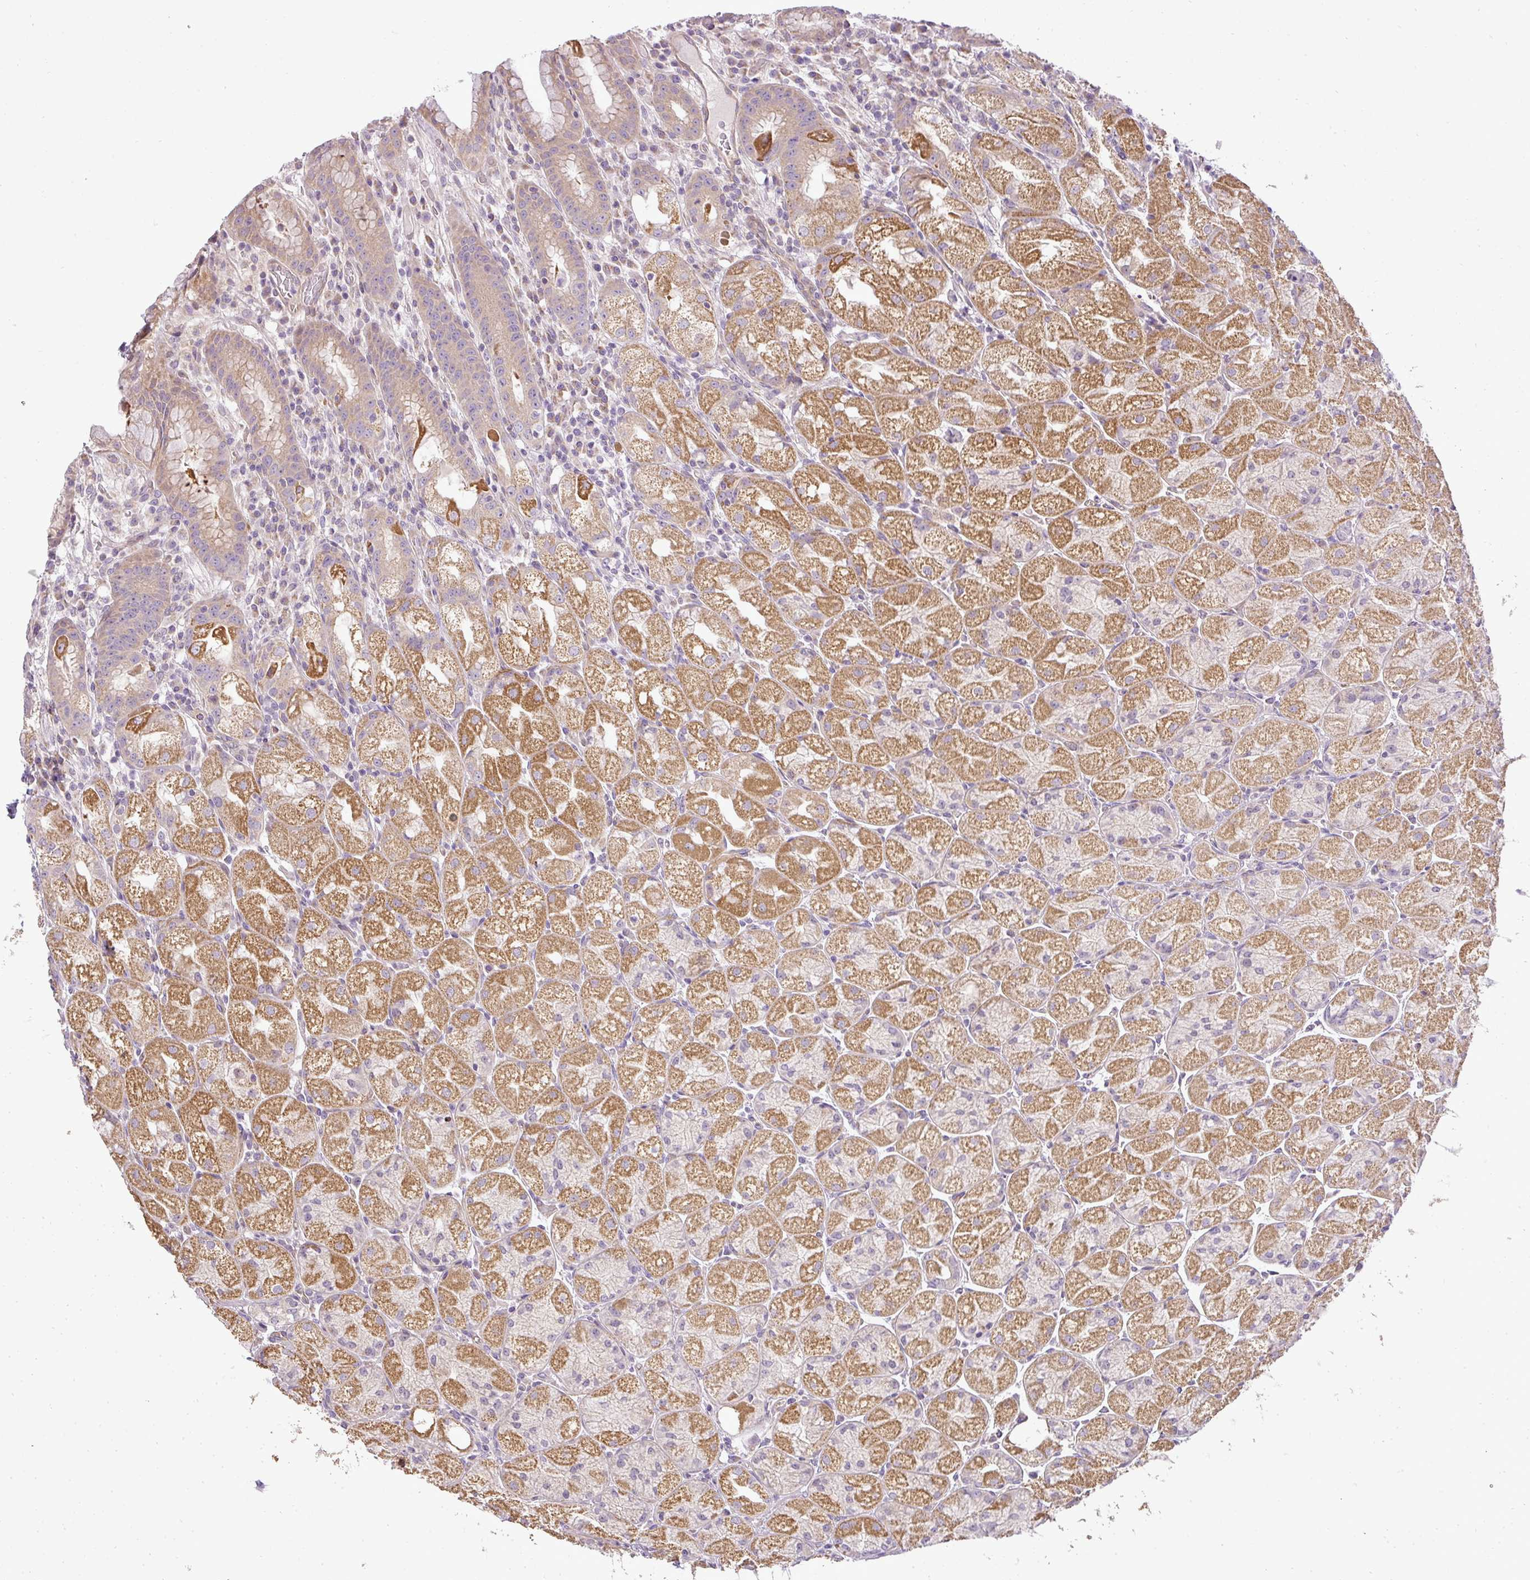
{"staining": {"intensity": "moderate", "quantity": ">75%", "location": "cytoplasmic/membranous"}, "tissue": "stomach", "cell_type": "Glandular cells", "image_type": "normal", "snomed": [{"axis": "morphology", "description": "Normal tissue, NOS"}, {"axis": "topography", "description": "Stomach, upper"}], "caption": "Immunohistochemical staining of benign human stomach demonstrates >75% levels of moderate cytoplasmic/membranous protein expression in approximately >75% of glandular cells.", "gene": "ZDHHC1", "patient": {"sex": "male", "age": 52}}